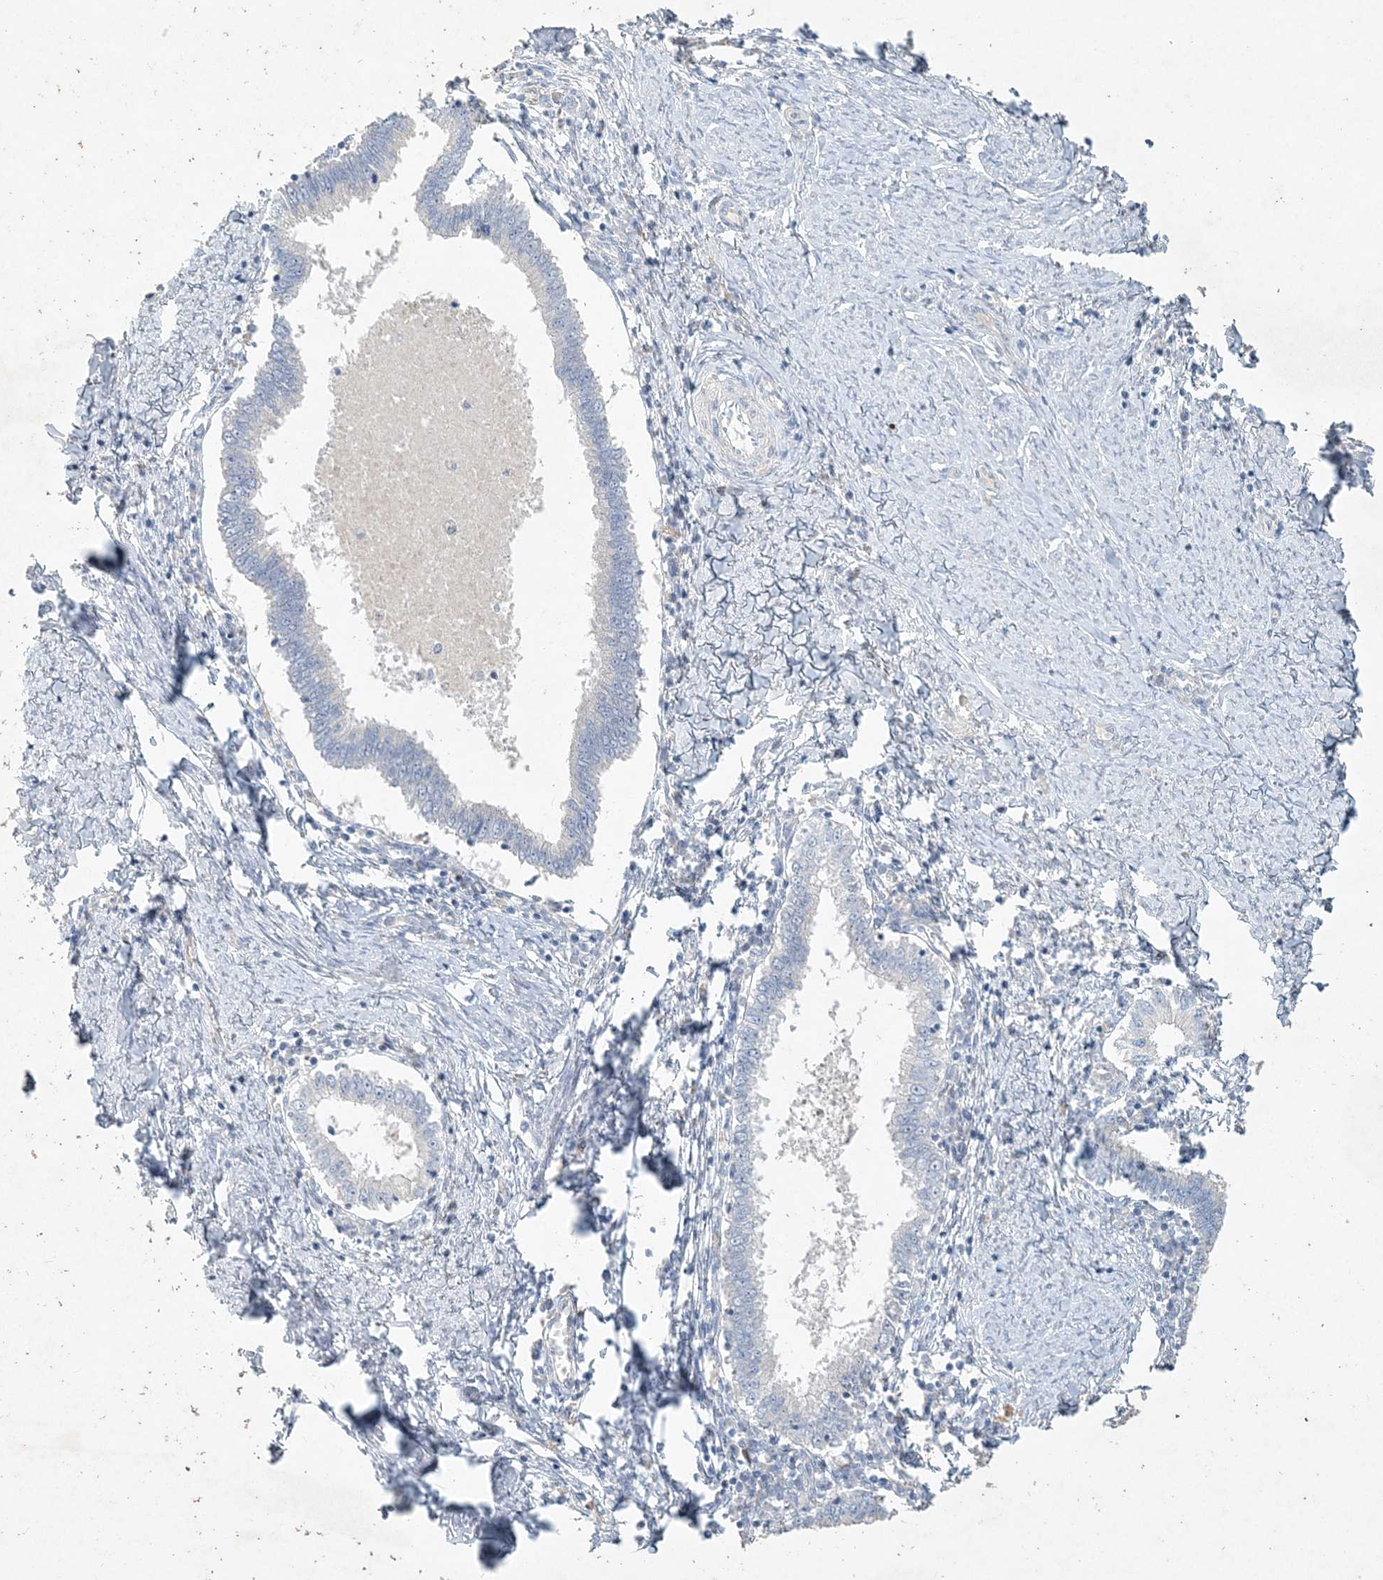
{"staining": {"intensity": "negative", "quantity": "none", "location": "none"}, "tissue": "cervical cancer", "cell_type": "Tumor cells", "image_type": "cancer", "snomed": [{"axis": "morphology", "description": "Adenocarcinoma, NOS"}, {"axis": "topography", "description": "Cervix"}], "caption": "This is an IHC histopathology image of human cervical adenocarcinoma. There is no expression in tumor cells.", "gene": "DNAH5", "patient": {"sex": "female", "age": 36}}